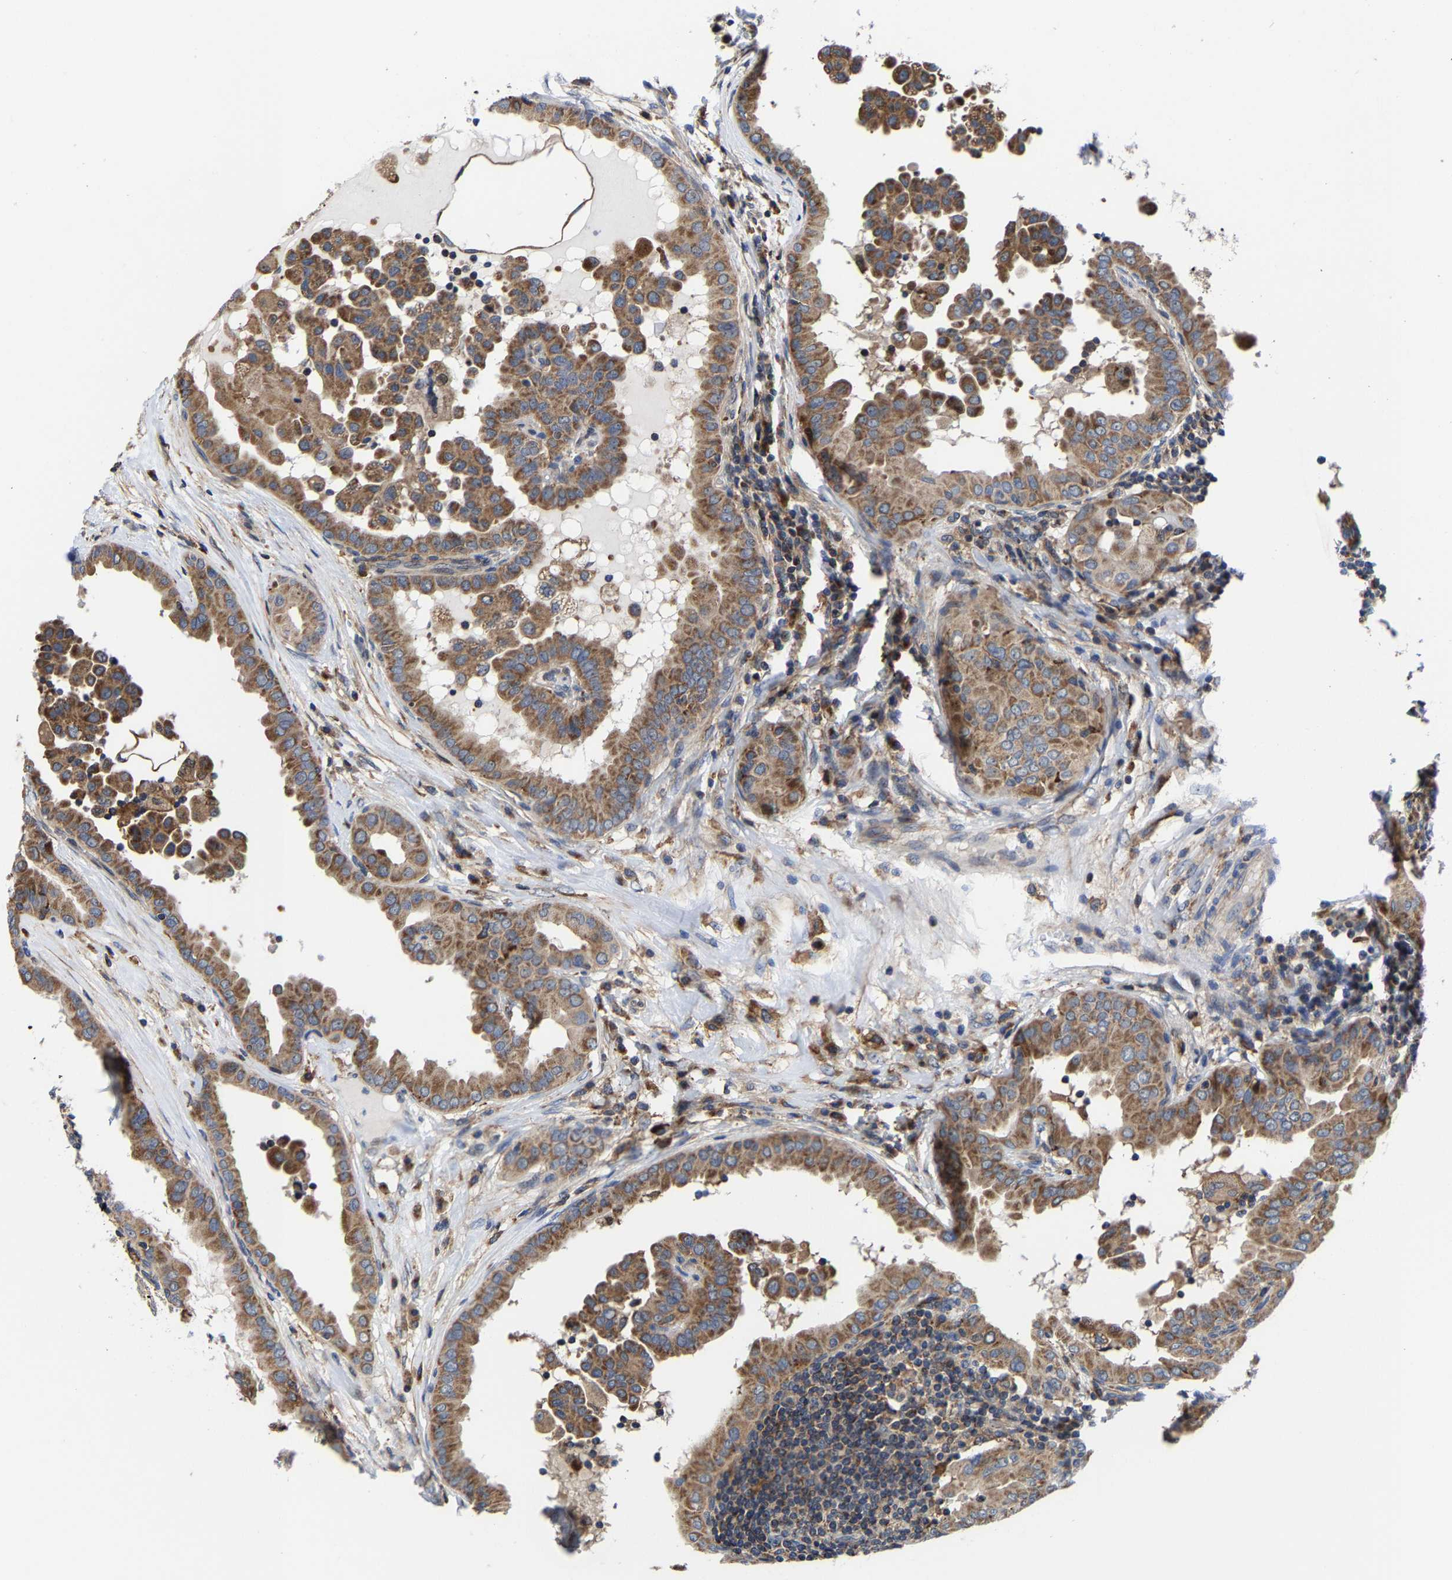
{"staining": {"intensity": "strong", "quantity": ">75%", "location": "cytoplasmic/membranous"}, "tissue": "thyroid cancer", "cell_type": "Tumor cells", "image_type": "cancer", "snomed": [{"axis": "morphology", "description": "Papillary adenocarcinoma, NOS"}, {"axis": "topography", "description": "Thyroid gland"}], "caption": "The histopathology image exhibits staining of papillary adenocarcinoma (thyroid), revealing strong cytoplasmic/membranous protein staining (brown color) within tumor cells.", "gene": "PFKFB3", "patient": {"sex": "male", "age": 33}}